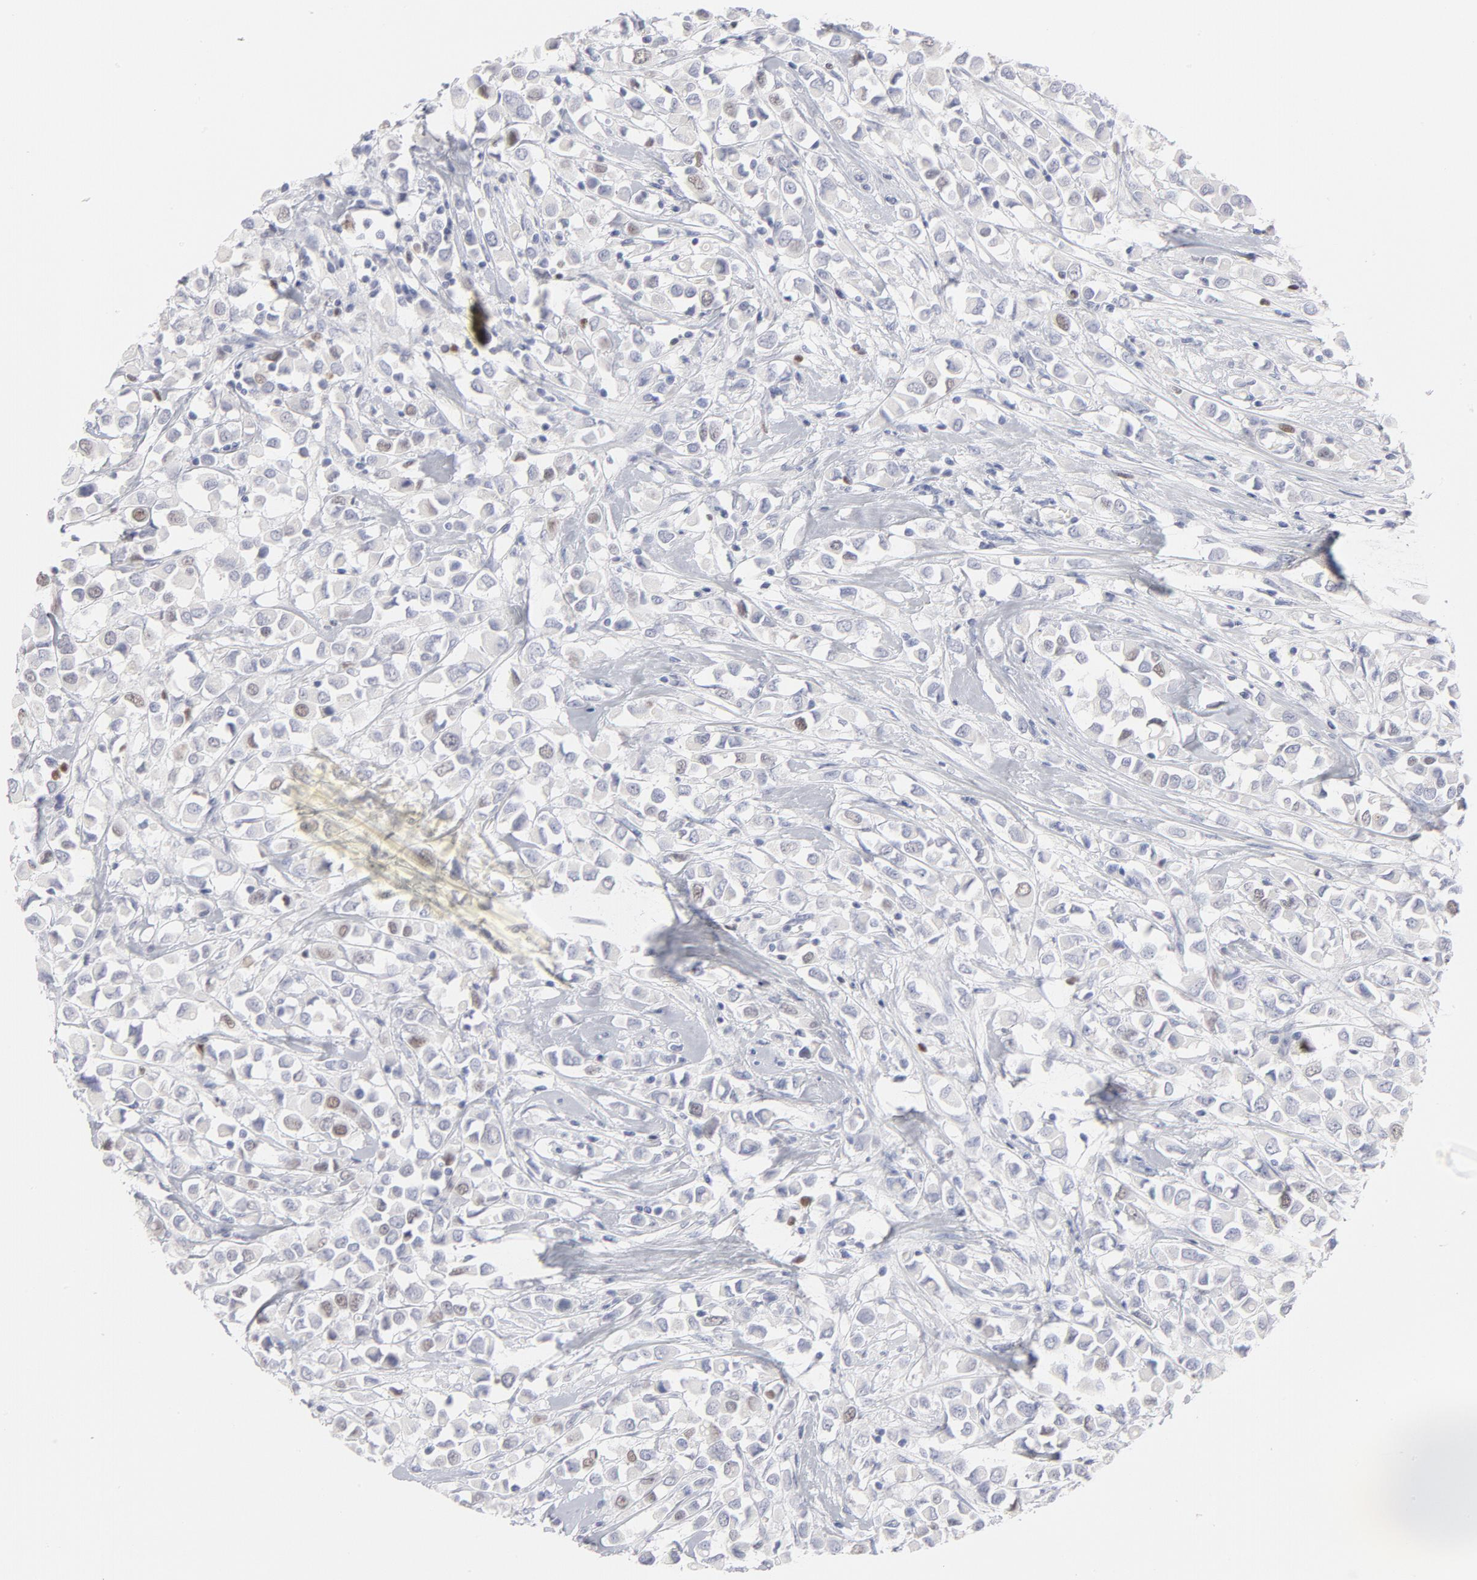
{"staining": {"intensity": "moderate", "quantity": "<25%", "location": "nuclear"}, "tissue": "breast cancer", "cell_type": "Tumor cells", "image_type": "cancer", "snomed": [{"axis": "morphology", "description": "Duct carcinoma"}, {"axis": "topography", "description": "Breast"}], "caption": "Breast cancer stained with a protein marker displays moderate staining in tumor cells.", "gene": "MCM7", "patient": {"sex": "female", "age": 61}}